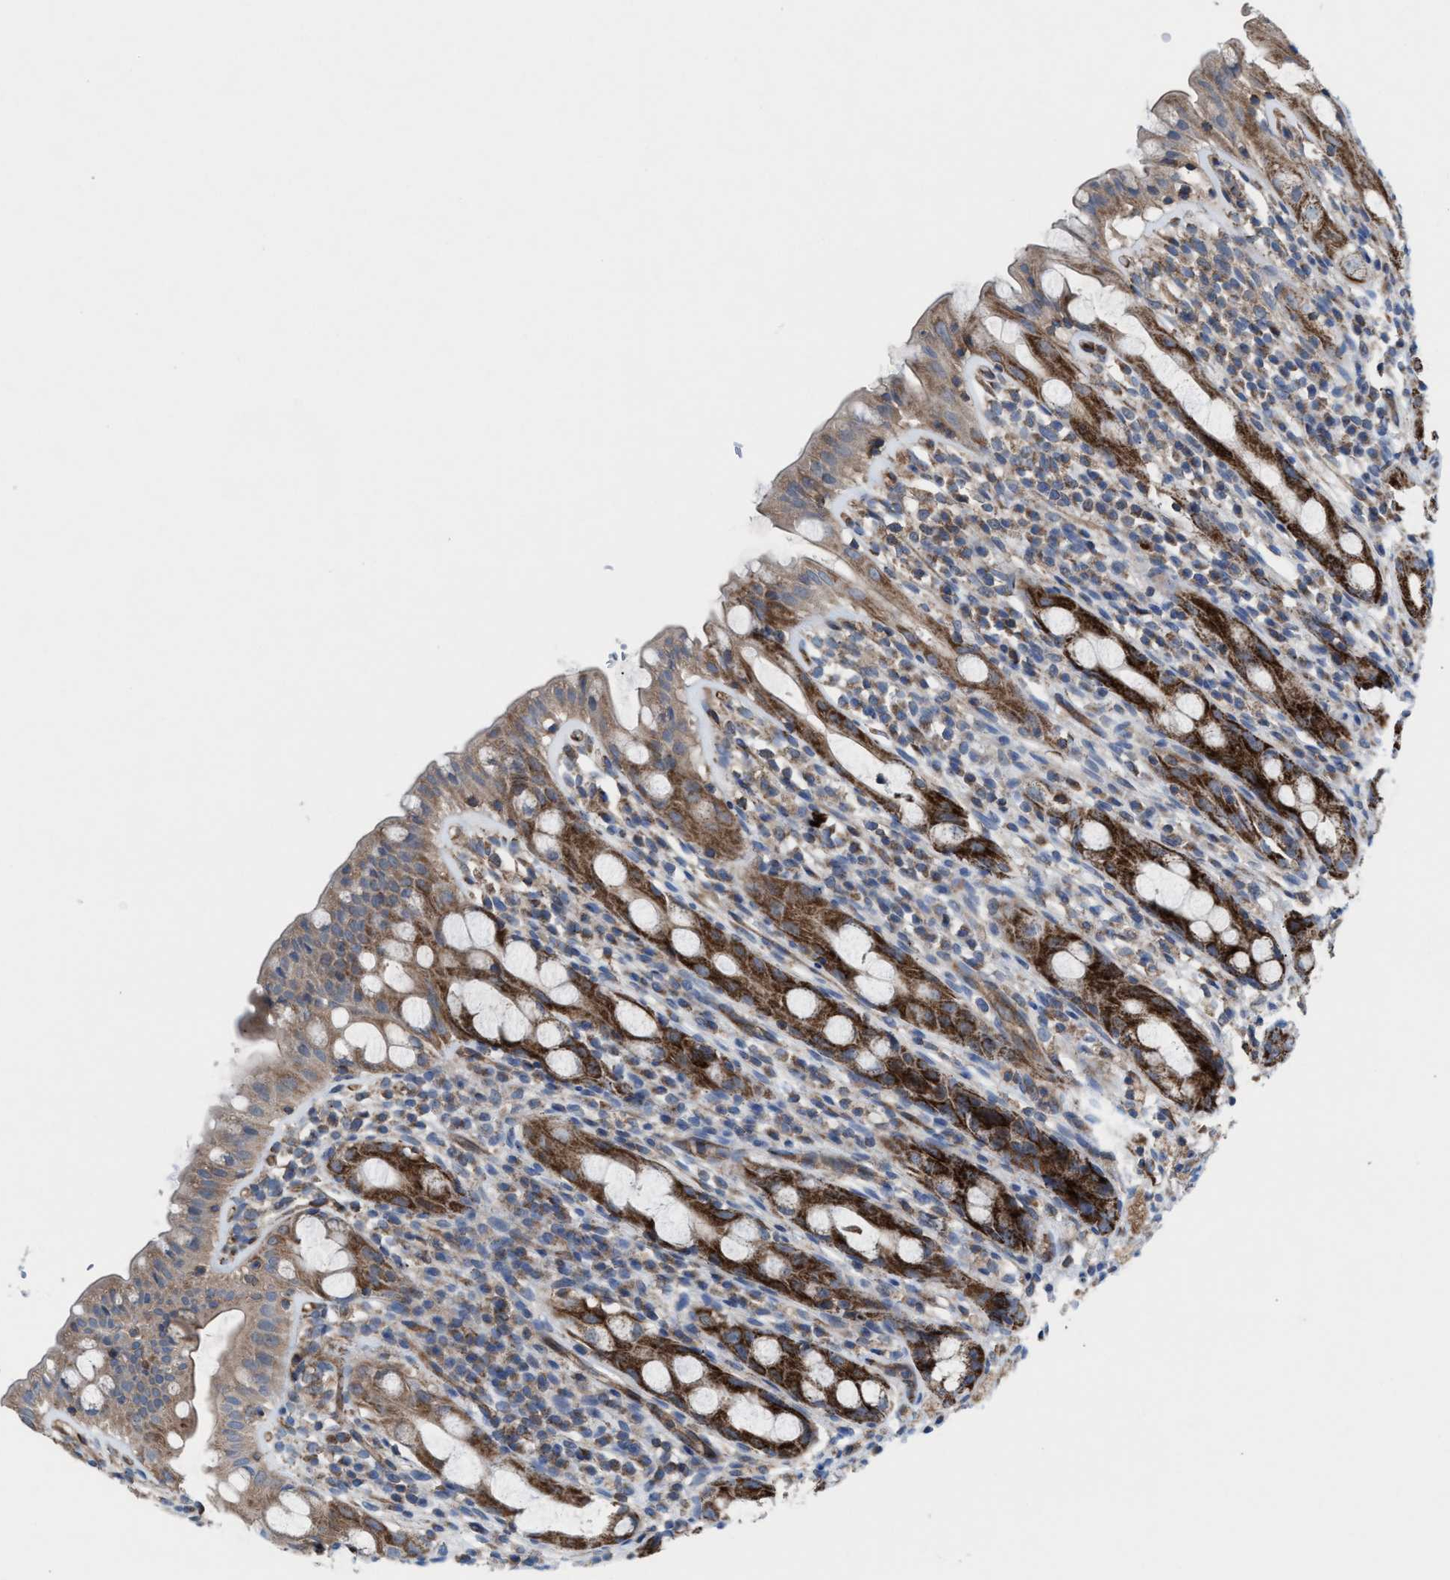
{"staining": {"intensity": "strong", "quantity": ">75%", "location": "cytoplasmic/membranous"}, "tissue": "rectum", "cell_type": "Glandular cells", "image_type": "normal", "snomed": [{"axis": "morphology", "description": "Normal tissue, NOS"}, {"axis": "topography", "description": "Rectum"}], "caption": "High-power microscopy captured an immunohistochemistry image of benign rectum, revealing strong cytoplasmic/membranous staining in about >75% of glandular cells.", "gene": "MRM1", "patient": {"sex": "male", "age": 44}}